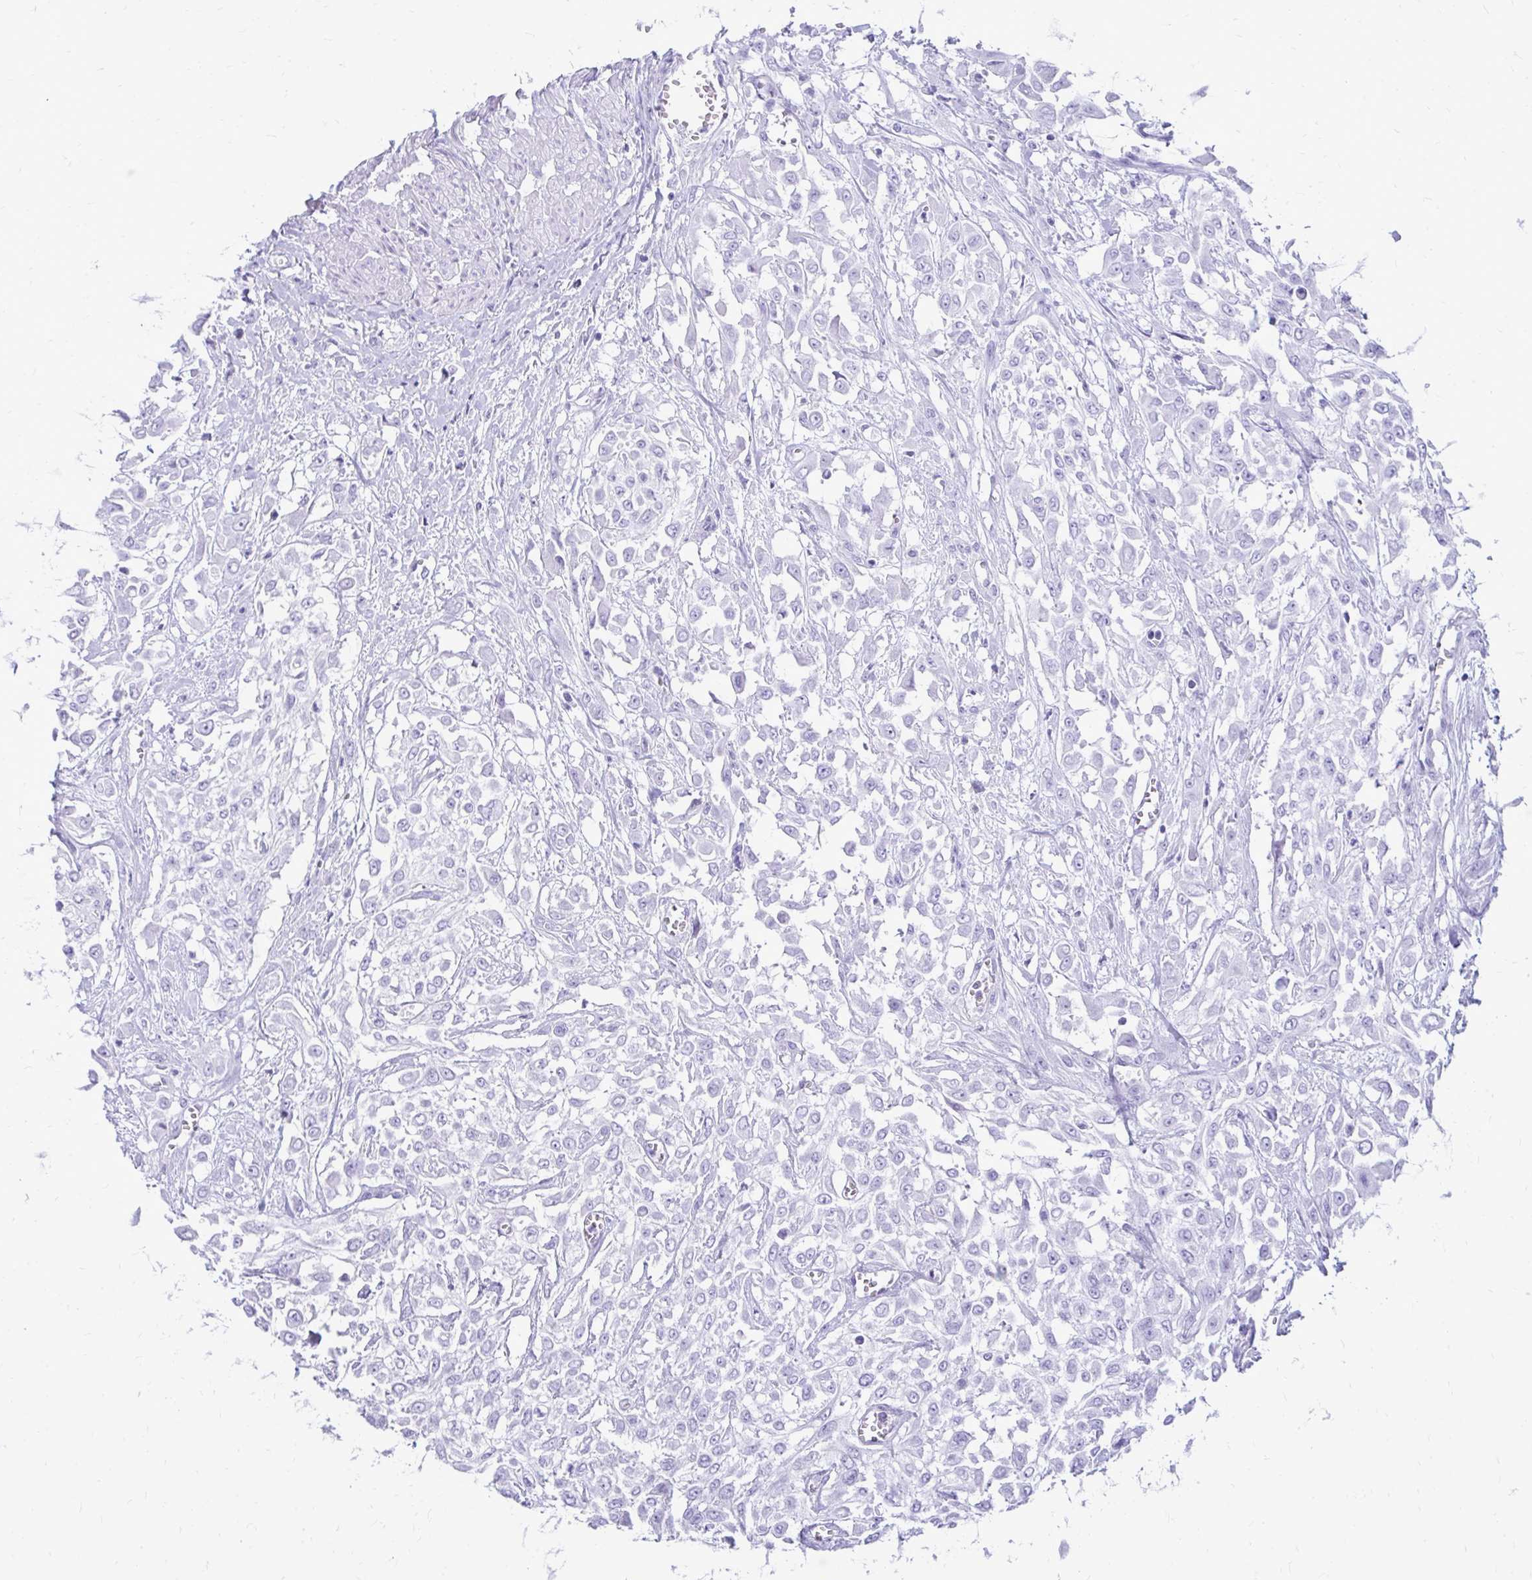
{"staining": {"intensity": "negative", "quantity": "none", "location": "none"}, "tissue": "urothelial cancer", "cell_type": "Tumor cells", "image_type": "cancer", "snomed": [{"axis": "morphology", "description": "Urothelial carcinoma, High grade"}, {"axis": "topography", "description": "Urinary bladder"}], "caption": "IHC histopathology image of neoplastic tissue: urothelial carcinoma (high-grade) stained with DAB (3,3'-diaminobenzidine) displays no significant protein expression in tumor cells. (DAB (3,3'-diaminobenzidine) immunohistochemistry (IHC) visualized using brightfield microscopy, high magnification).", "gene": "OR10R2", "patient": {"sex": "male", "age": 57}}